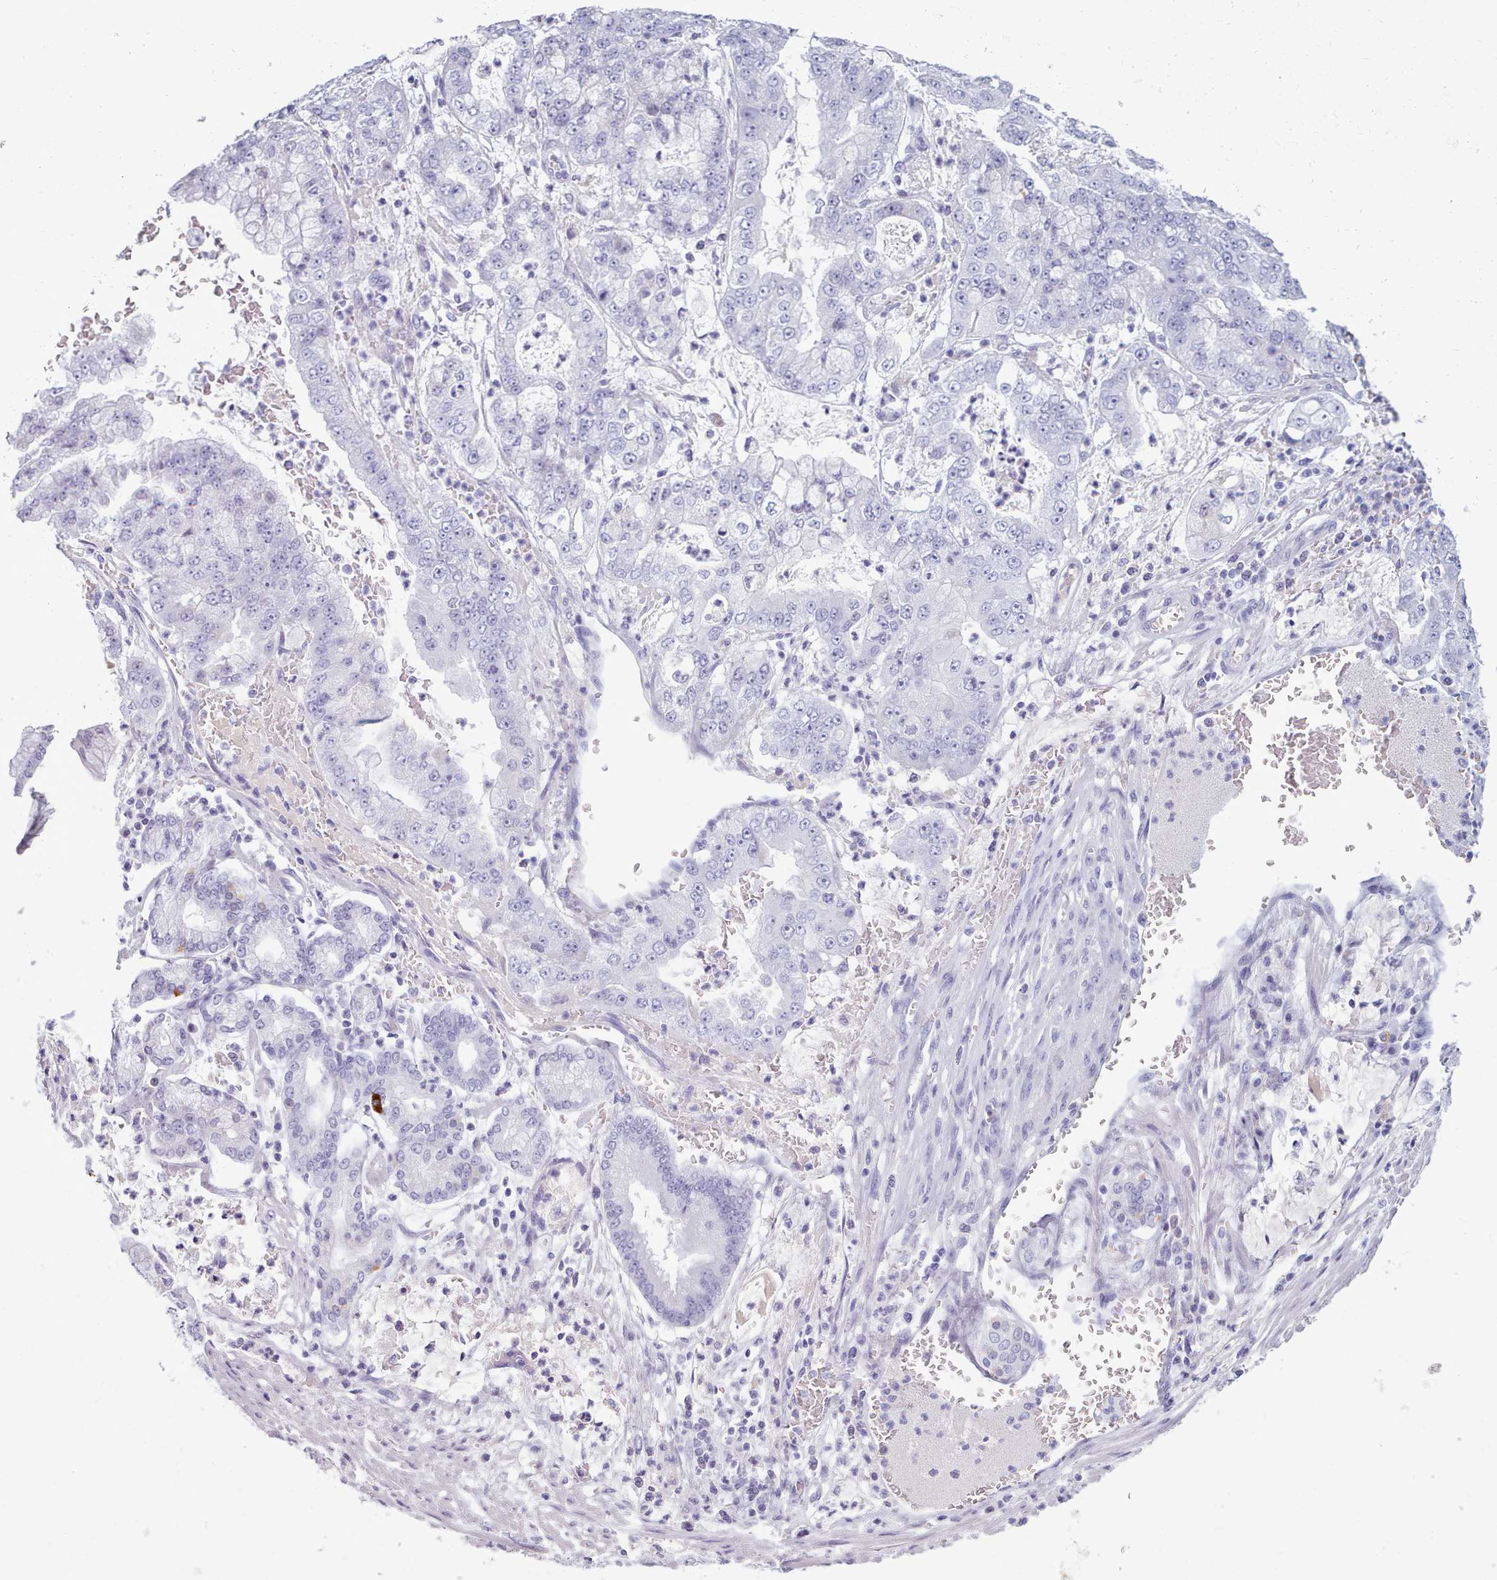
{"staining": {"intensity": "negative", "quantity": "none", "location": "none"}, "tissue": "stomach cancer", "cell_type": "Tumor cells", "image_type": "cancer", "snomed": [{"axis": "morphology", "description": "Adenocarcinoma, NOS"}, {"axis": "topography", "description": "Stomach"}], "caption": "This is an IHC histopathology image of stomach cancer. There is no positivity in tumor cells.", "gene": "ZNF43", "patient": {"sex": "male", "age": 76}}